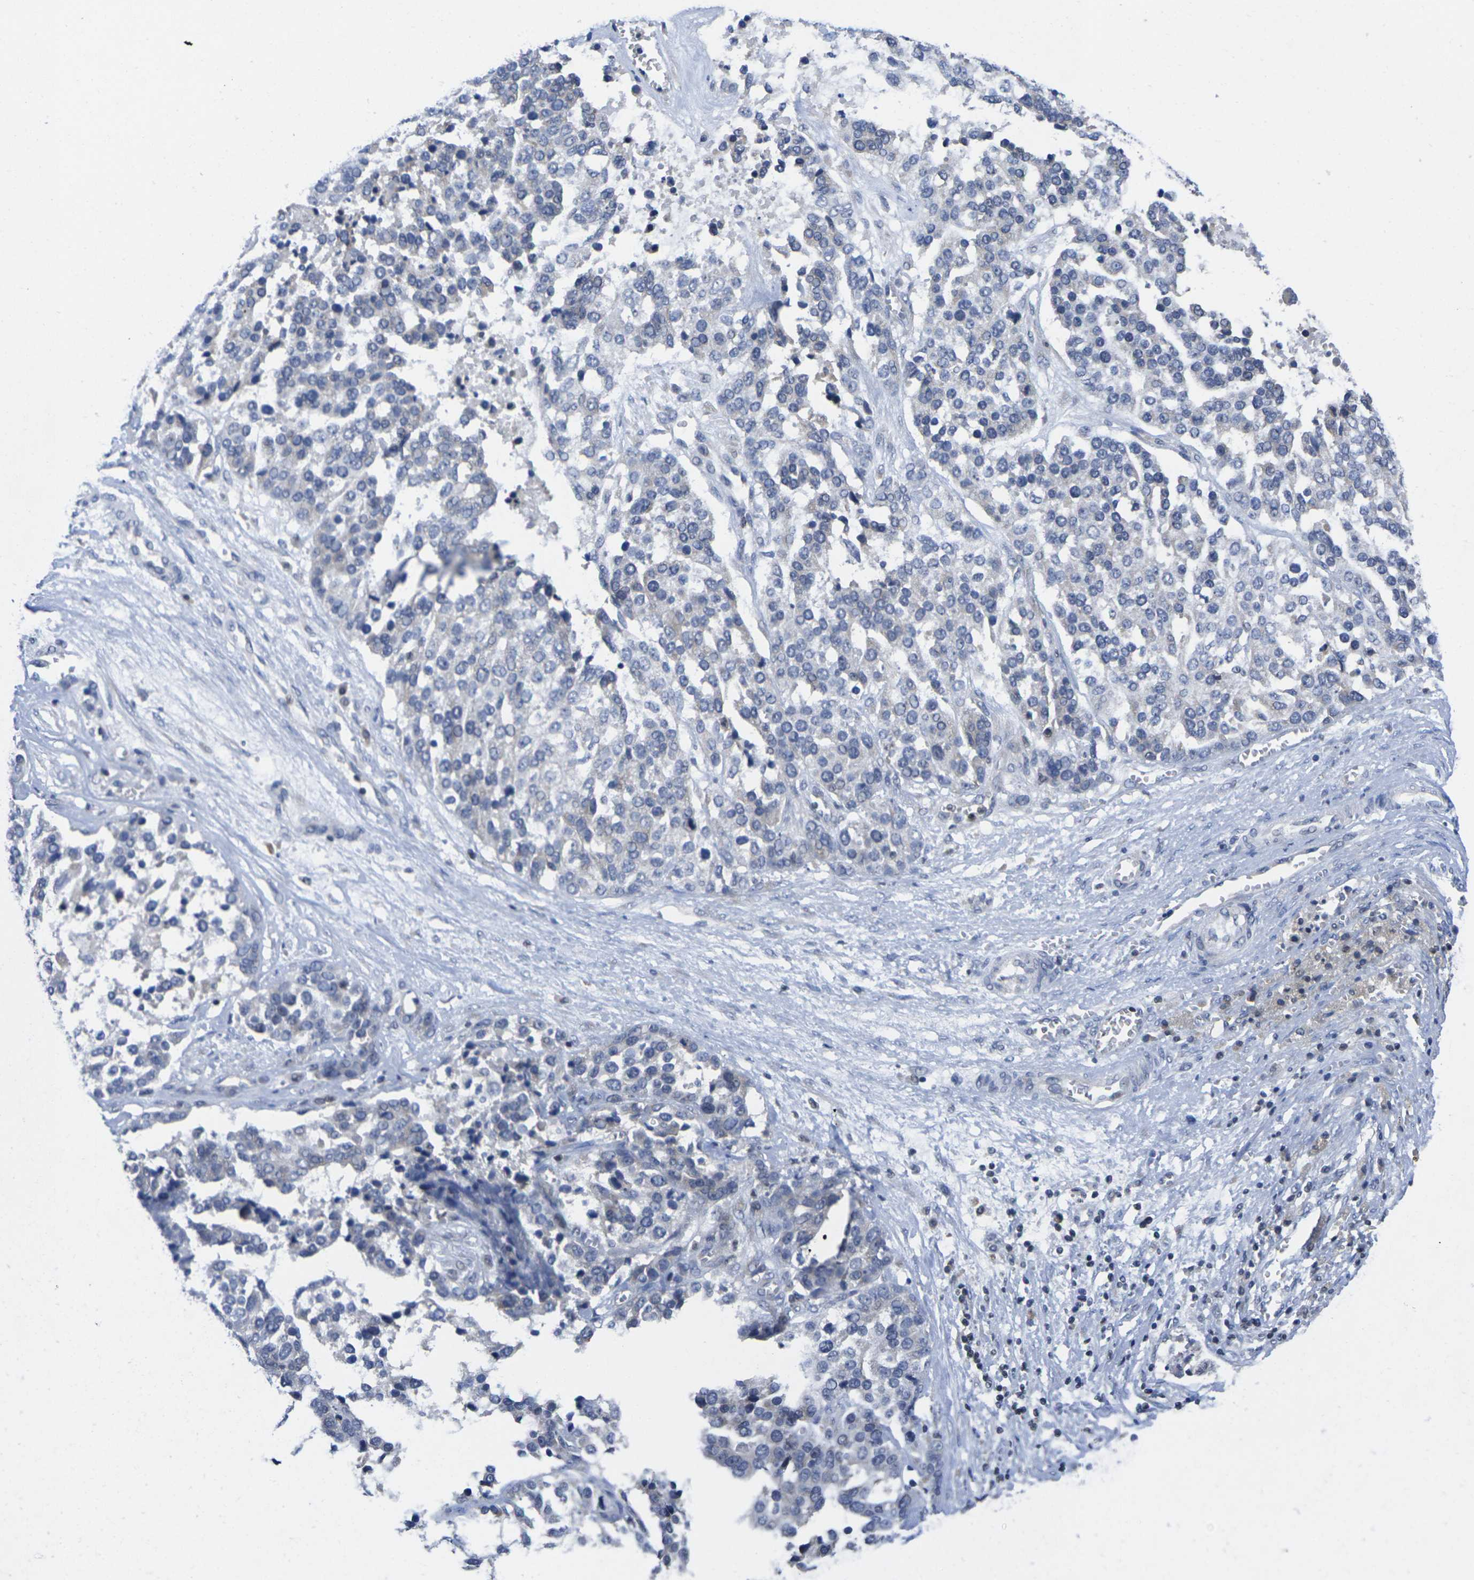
{"staining": {"intensity": "negative", "quantity": "none", "location": "none"}, "tissue": "ovarian cancer", "cell_type": "Tumor cells", "image_type": "cancer", "snomed": [{"axis": "morphology", "description": "Cystadenocarcinoma, serous, NOS"}, {"axis": "topography", "description": "Ovary"}], "caption": "The micrograph demonstrates no staining of tumor cells in ovarian cancer (serous cystadenocarcinoma). (Immunohistochemistry, brightfield microscopy, high magnification).", "gene": "IKZF1", "patient": {"sex": "female", "age": 44}}